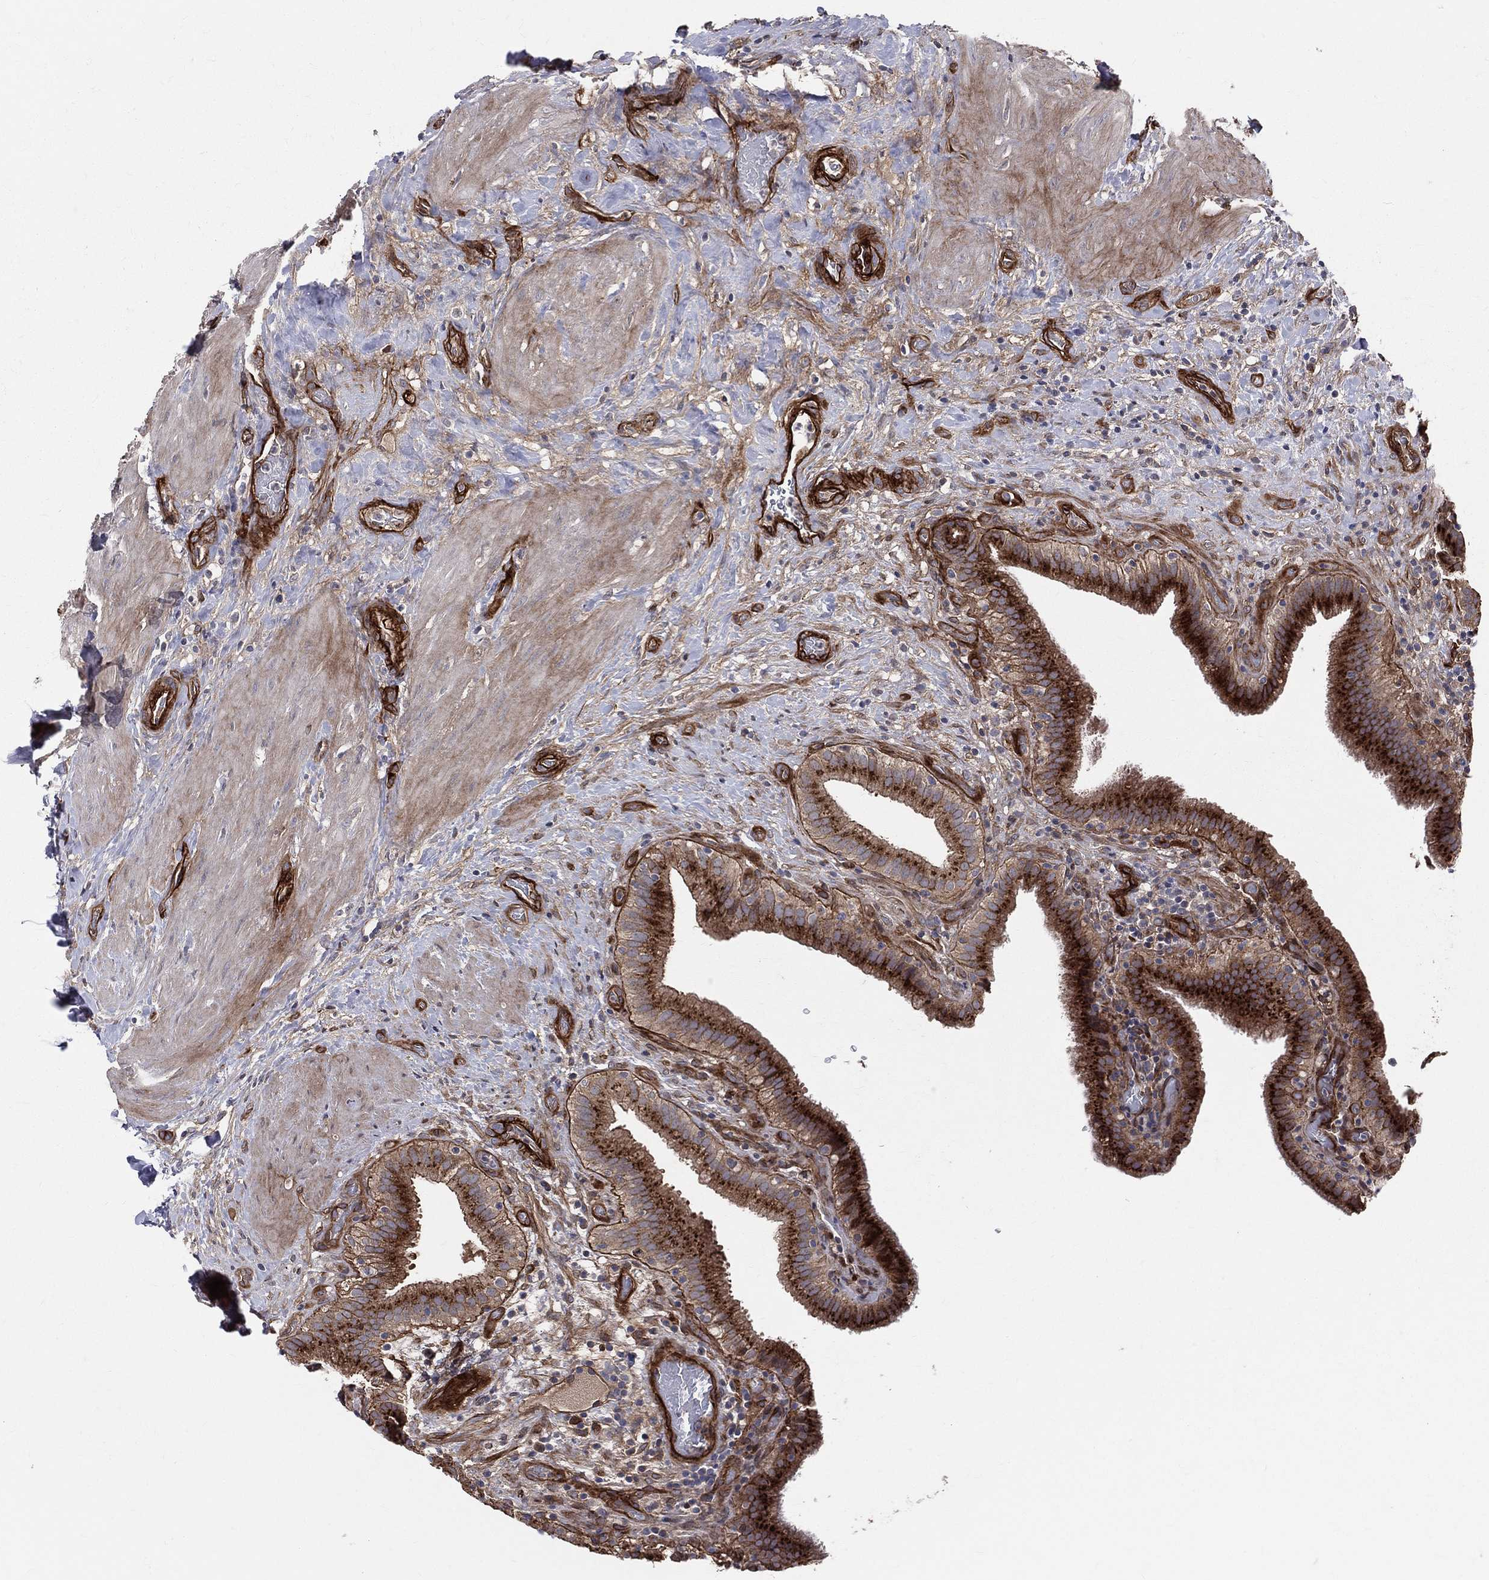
{"staining": {"intensity": "strong", "quantity": ">75%", "location": "cytoplasmic/membranous"}, "tissue": "gallbladder", "cell_type": "Glandular cells", "image_type": "normal", "snomed": [{"axis": "morphology", "description": "Normal tissue, NOS"}, {"axis": "topography", "description": "Gallbladder"}], "caption": "DAB (3,3'-diaminobenzidine) immunohistochemical staining of benign human gallbladder demonstrates strong cytoplasmic/membranous protein positivity in approximately >75% of glandular cells. (Stains: DAB (3,3'-diaminobenzidine) in brown, nuclei in blue, Microscopy: brightfield microscopy at high magnification).", "gene": "ENTPD1", "patient": {"sex": "male", "age": 62}}